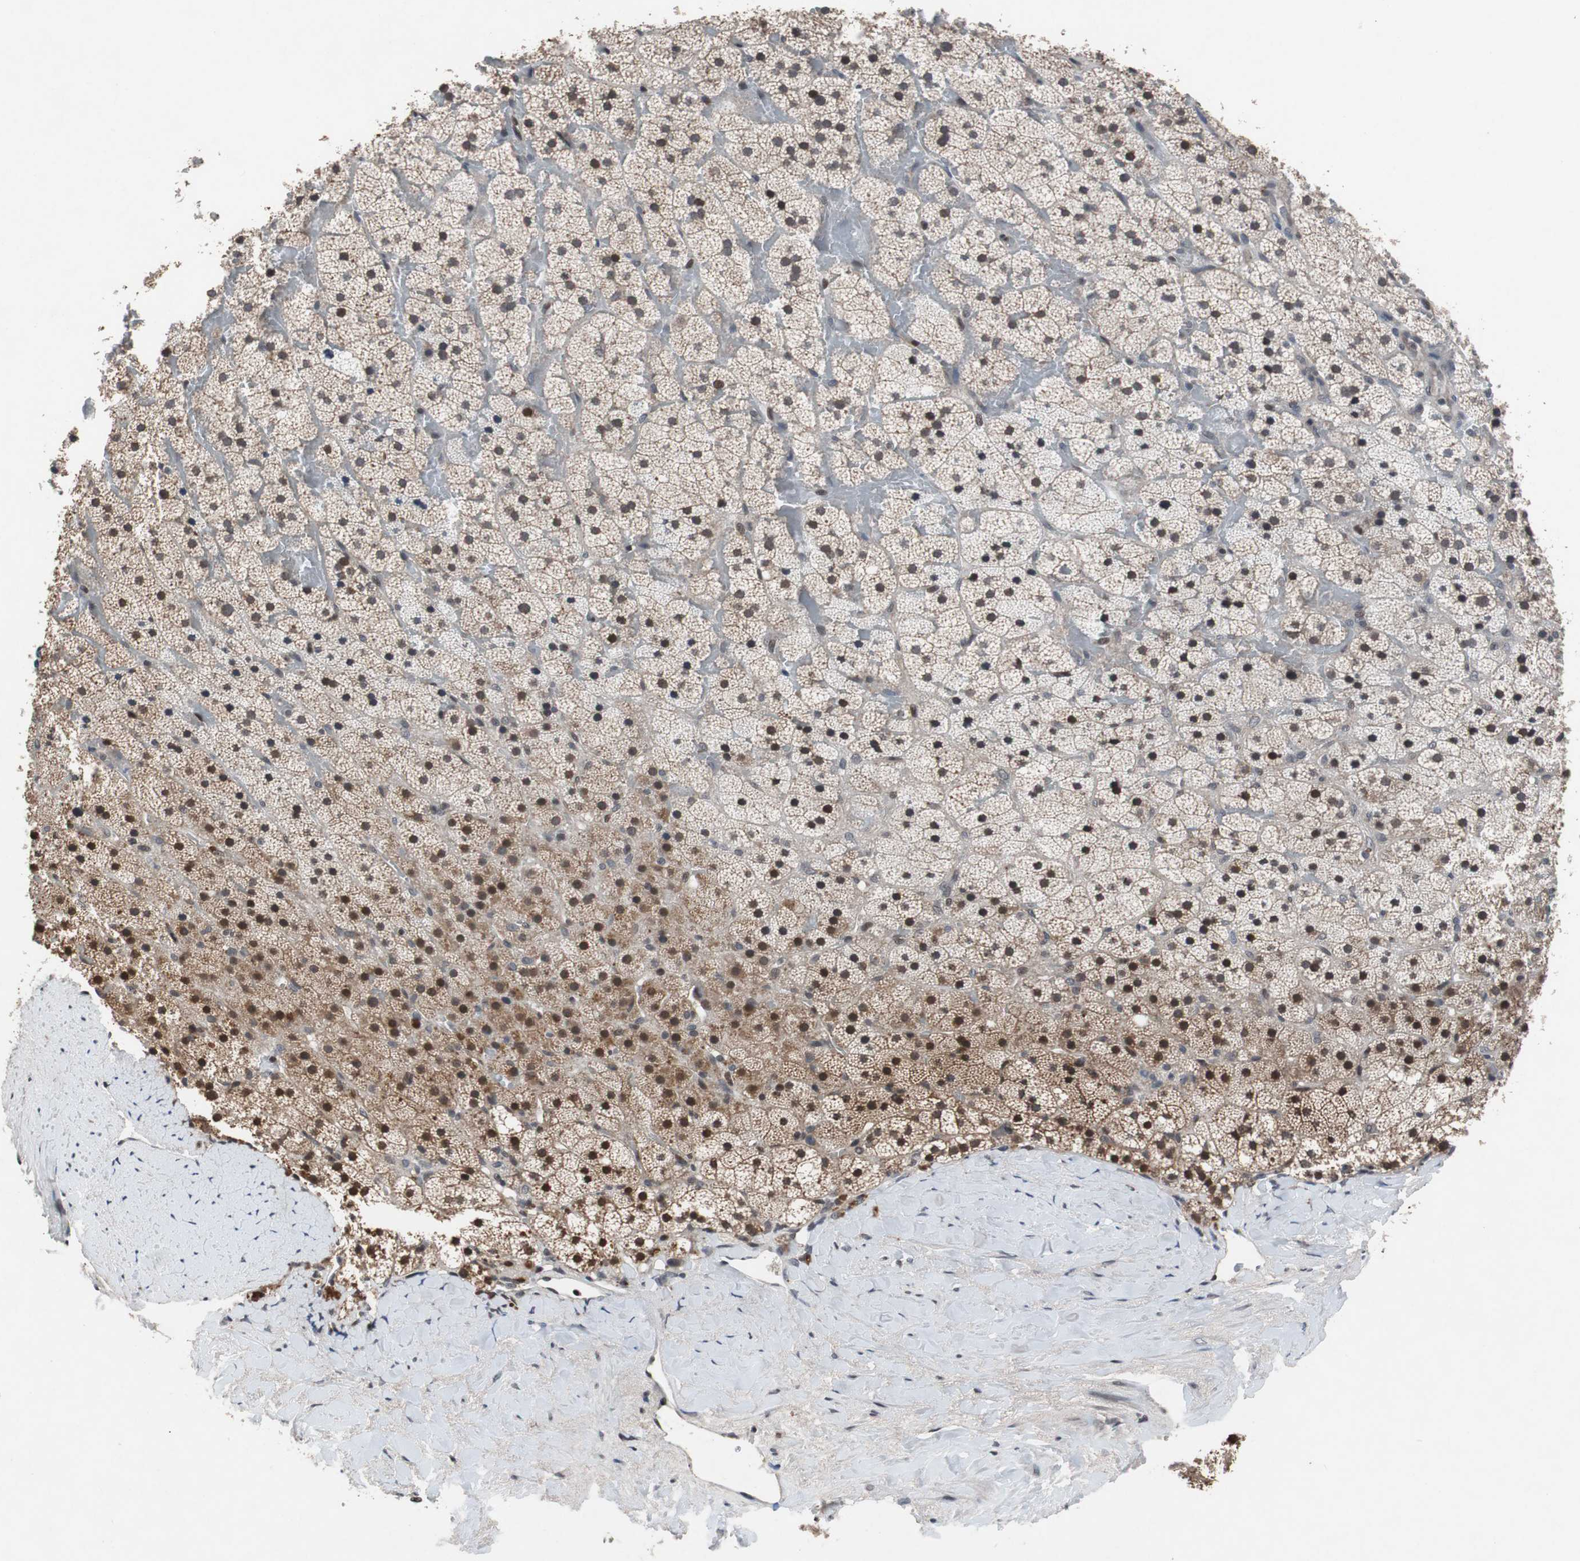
{"staining": {"intensity": "strong", "quantity": ">75%", "location": "nuclear"}, "tissue": "adrenal gland", "cell_type": "Glandular cells", "image_type": "normal", "snomed": [{"axis": "morphology", "description": "Normal tissue, NOS"}, {"axis": "topography", "description": "Adrenal gland"}], "caption": "The photomicrograph reveals immunohistochemical staining of benign adrenal gland. There is strong nuclear expression is seen in about >75% of glandular cells. The protein of interest is stained brown, and the nuclei are stained in blue (DAB IHC with brightfield microscopy, high magnification).", "gene": "TP63", "patient": {"sex": "male", "age": 35}}